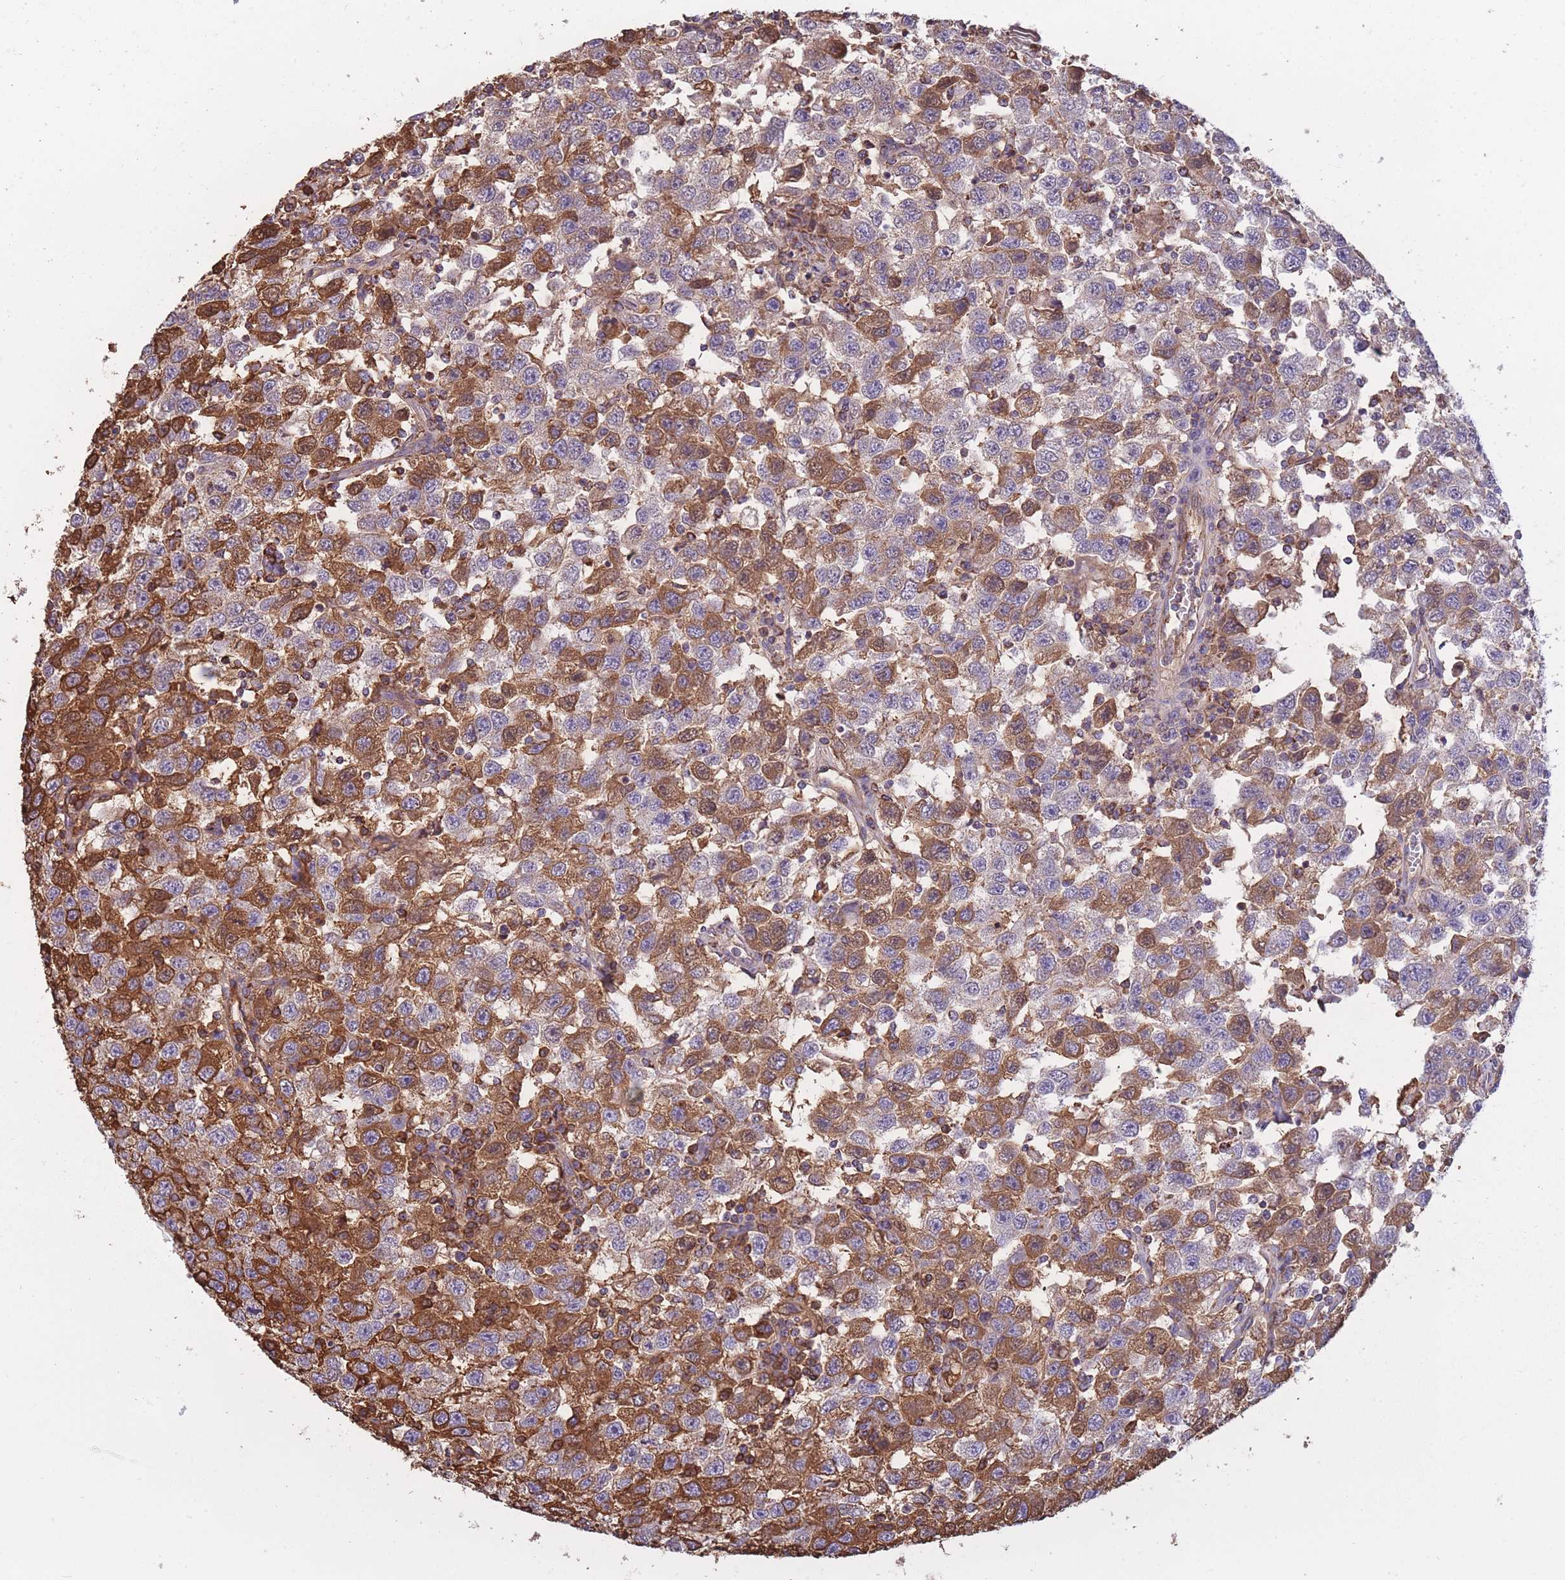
{"staining": {"intensity": "moderate", "quantity": "25%-75%", "location": "cytoplasmic/membranous"}, "tissue": "testis cancer", "cell_type": "Tumor cells", "image_type": "cancer", "snomed": [{"axis": "morphology", "description": "Seminoma, NOS"}, {"axis": "topography", "description": "Testis"}], "caption": "High-power microscopy captured an immunohistochemistry image of testis cancer (seminoma), revealing moderate cytoplasmic/membranous positivity in approximately 25%-75% of tumor cells.", "gene": "KAT2A", "patient": {"sex": "male", "age": 41}}